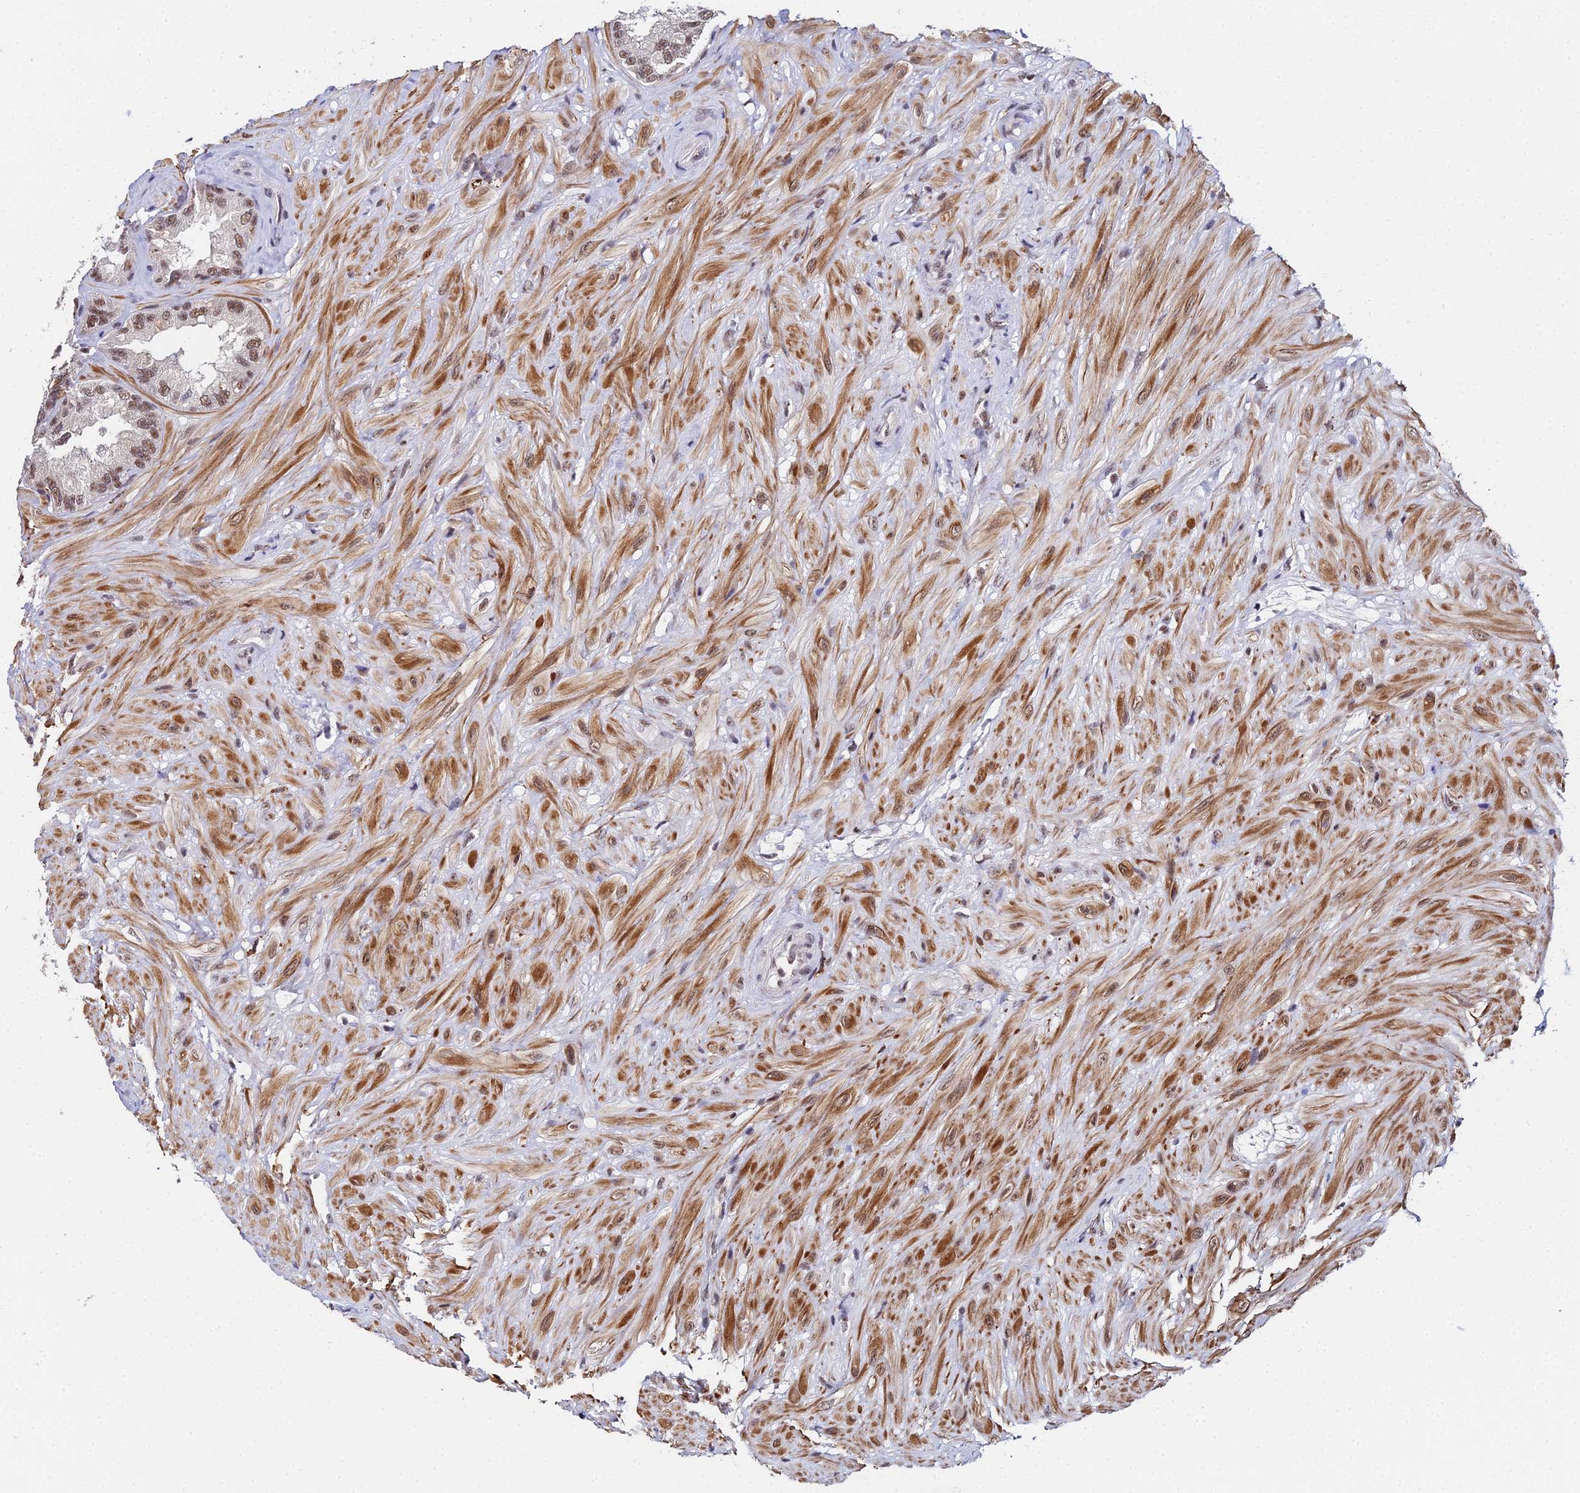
{"staining": {"intensity": "moderate", "quantity": ">75%", "location": "nuclear"}, "tissue": "seminal vesicle", "cell_type": "Glandular cells", "image_type": "normal", "snomed": [{"axis": "morphology", "description": "Normal tissue, NOS"}, {"axis": "topography", "description": "Seminal veicle"}, {"axis": "topography", "description": "Peripheral nerve tissue"}], "caption": "Seminal vesicle was stained to show a protein in brown. There is medium levels of moderate nuclear staining in about >75% of glandular cells. The protein of interest is stained brown, and the nuclei are stained in blue (DAB (3,3'-diaminobenzidine) IHC with brightfield microscopy, high magnification).", "gene": "MAGOHB", "patient": {"sex": "male", "age": 67}}